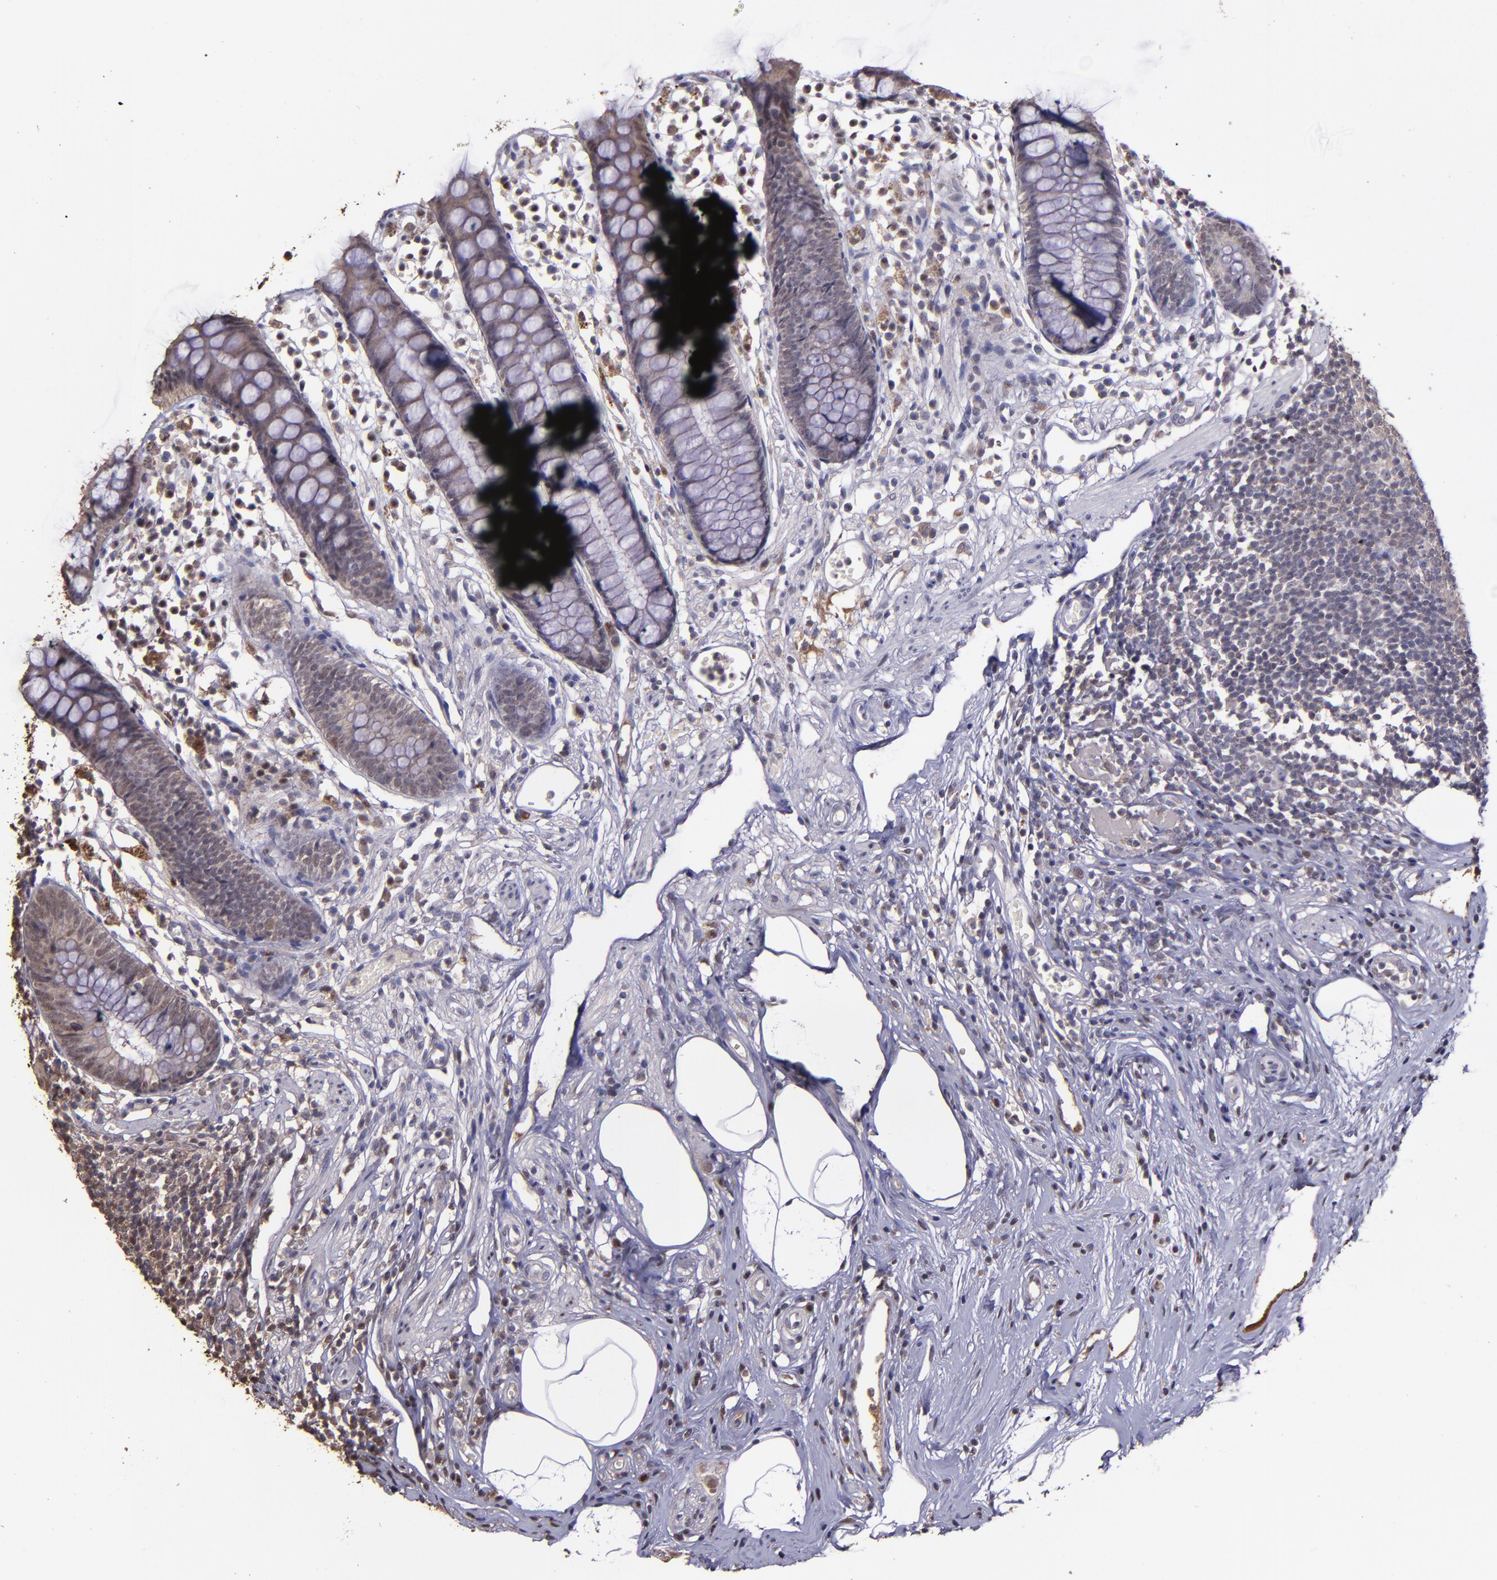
{"staining": {"intensity": "weak", "quantity": "25%-75%", "location": "cytoplasmic/membranous,nuclear"}, "tissue": "appendix", "cell_type": "Glandular cells", "image_type": "normal", "snomed": [{"axis": "morphology", "description": "Normal tissue, NOS"}, {"axis": "topography", "description": "Appendix"}], "caption": "Appendix stained with DAB immunohistochemistry (IHC) displays low levels of weak cytoplasmic/membranous,nuclear expression in approximately 25%-75% of glandular cells.", "gene": "SERPINF2", "patient": {"sex": "male", "age": 38}}